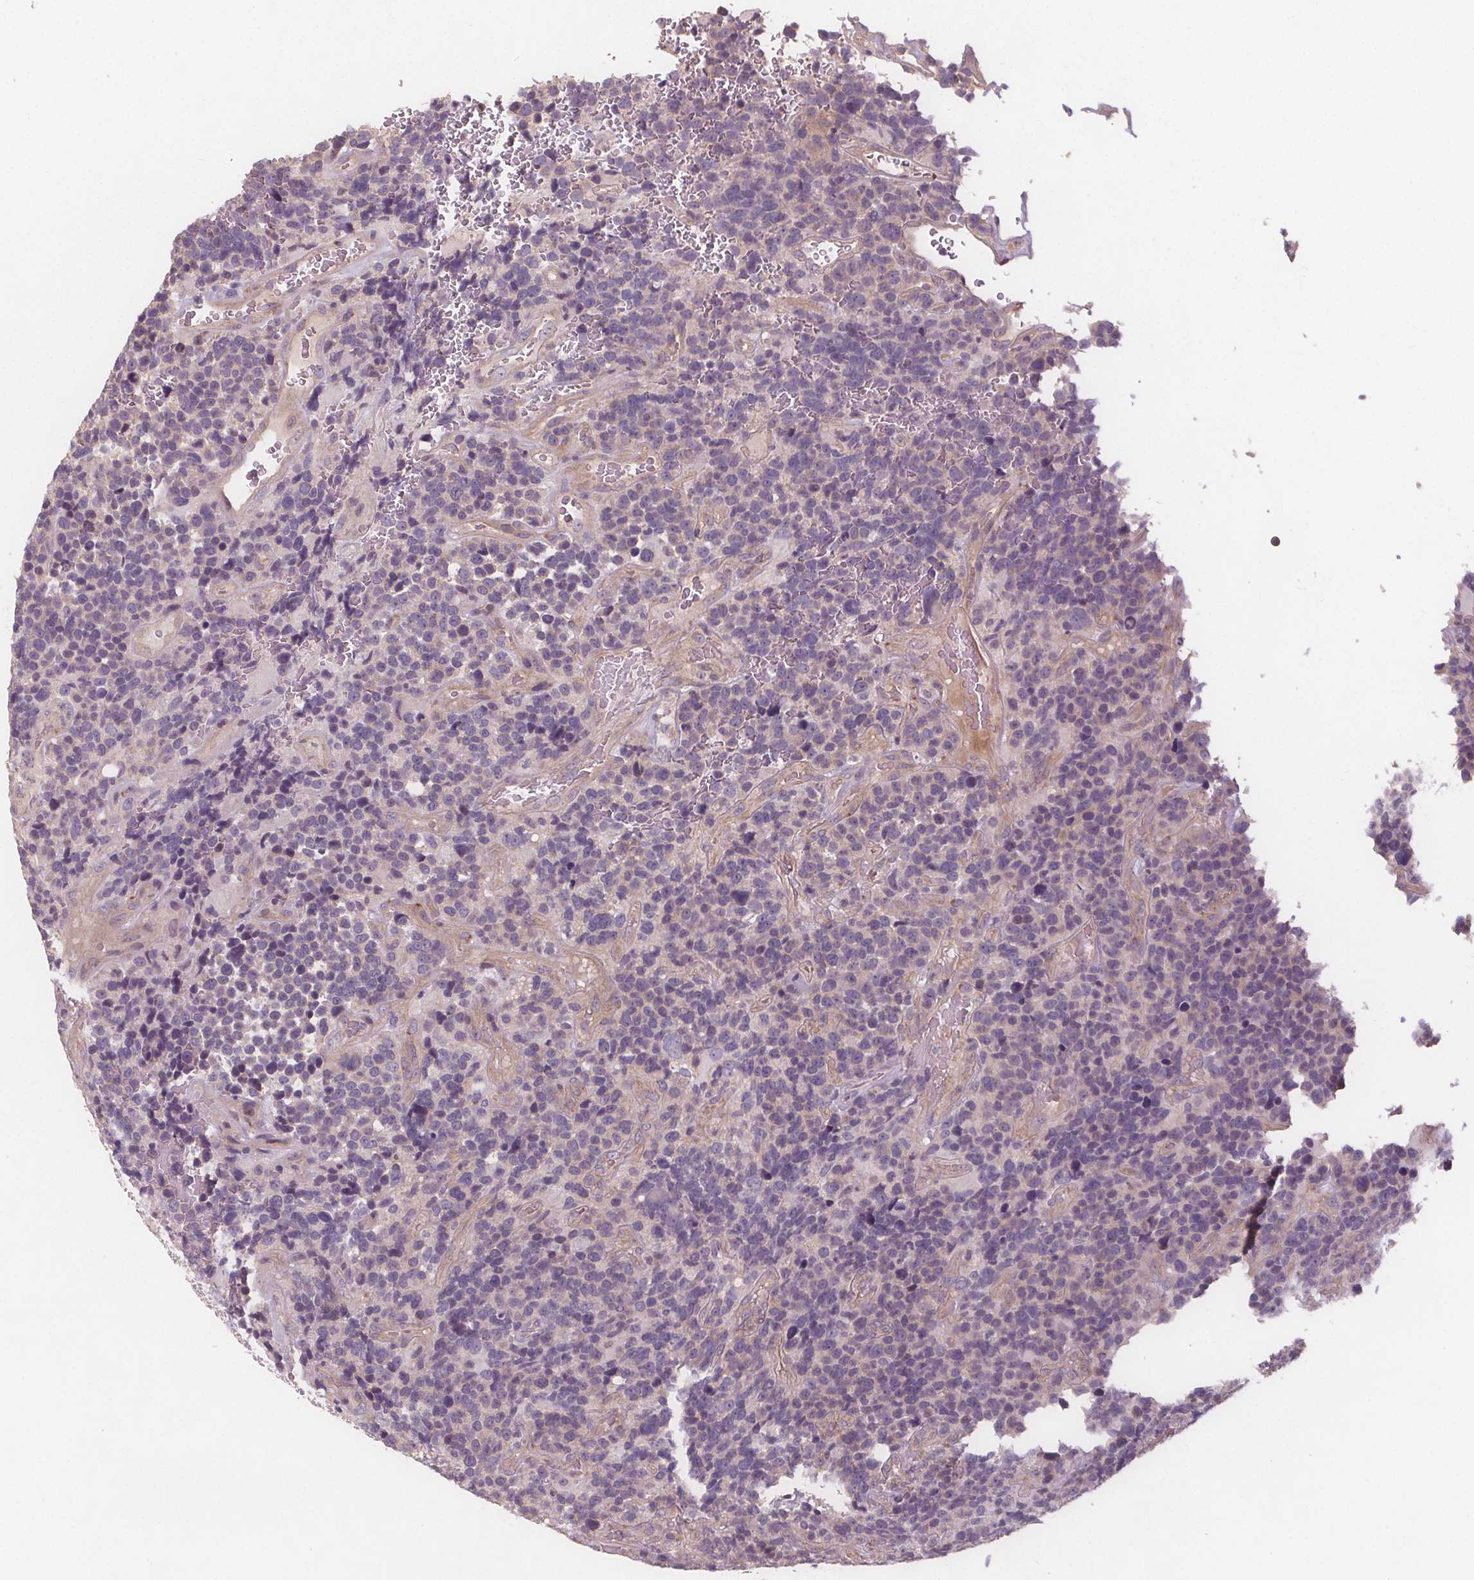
{"staining": {"intensity": "negative", "quantity": "none", "location": "none"}, "tissue": "glioma", "cell_type": "Tumor cells", "image_type": "cancer", "snomed": [{"axis": "morphology", "description": "Glioma, malignant, High grade"}, {"axis": "topography", "description": "Brain"}], "caption": "Protein analysis of malignant glioma (high-grade) demonstrates no significant positivity in tumor cells.", "gene": "VNN1", "patient": {"sex": "male", "age": 33}}